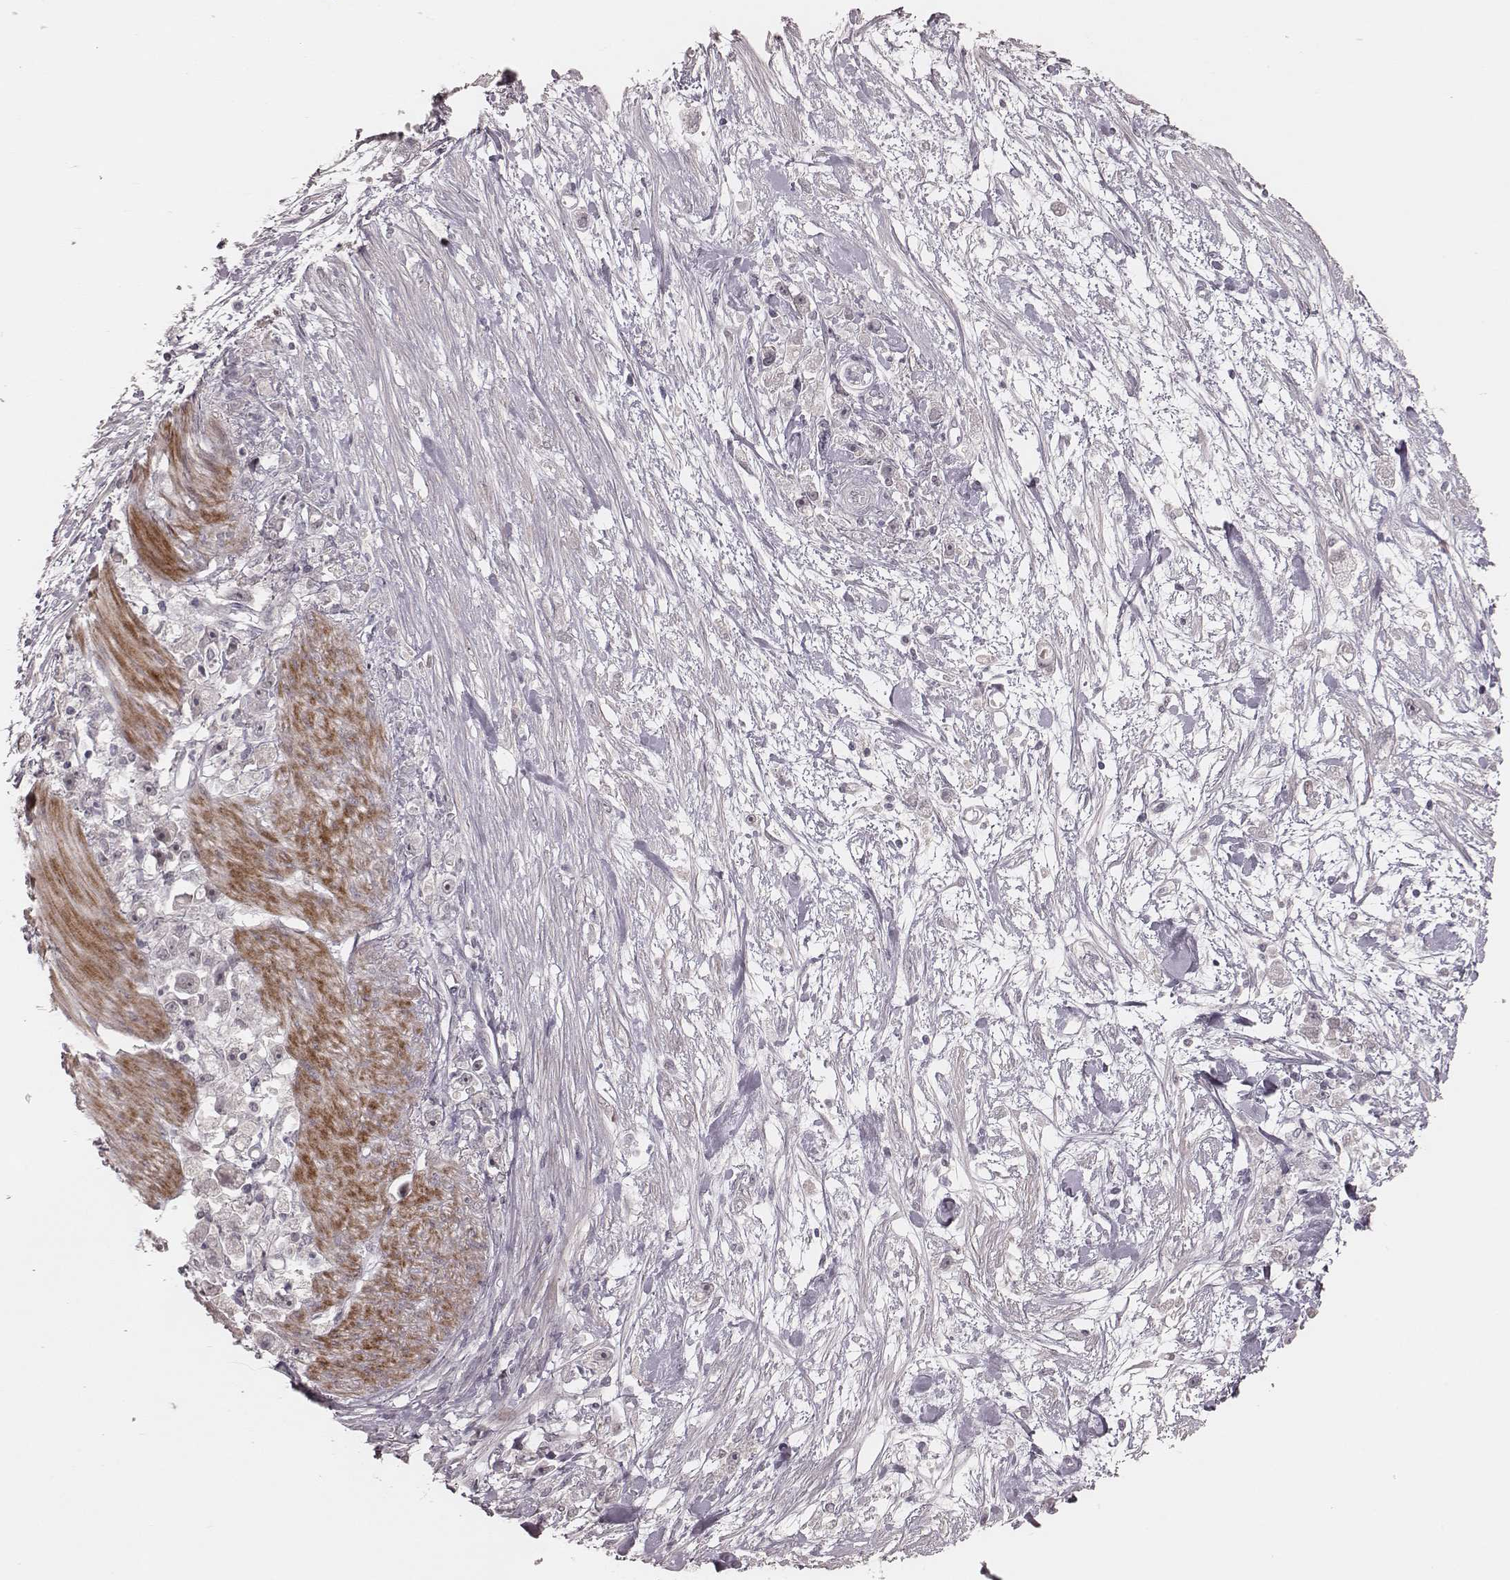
{"staining": {"intensity": "negative", "quantity": "none", "location": "none"}, "tissue": "stomach cancer", "cell_type": "Tumor cells", "image_type": "cancer", "snomed": [{"axis": "morphology", "description": "Adenocarcinoma, NOS"}, {"axis": "topography", "description": "Stomach"}], "caption": "Immunohistochemical staining of stomach cancer (adenocarcinoma) demonstrates no significant staining in tumor cells. (Stains: DAB immunohistochemistry with hematoxylin counter stain, Microscopy: brightfield microscopy at high magnification).", "gene": "FAM13B", "patient": {"sex": "female", "age": 59}}